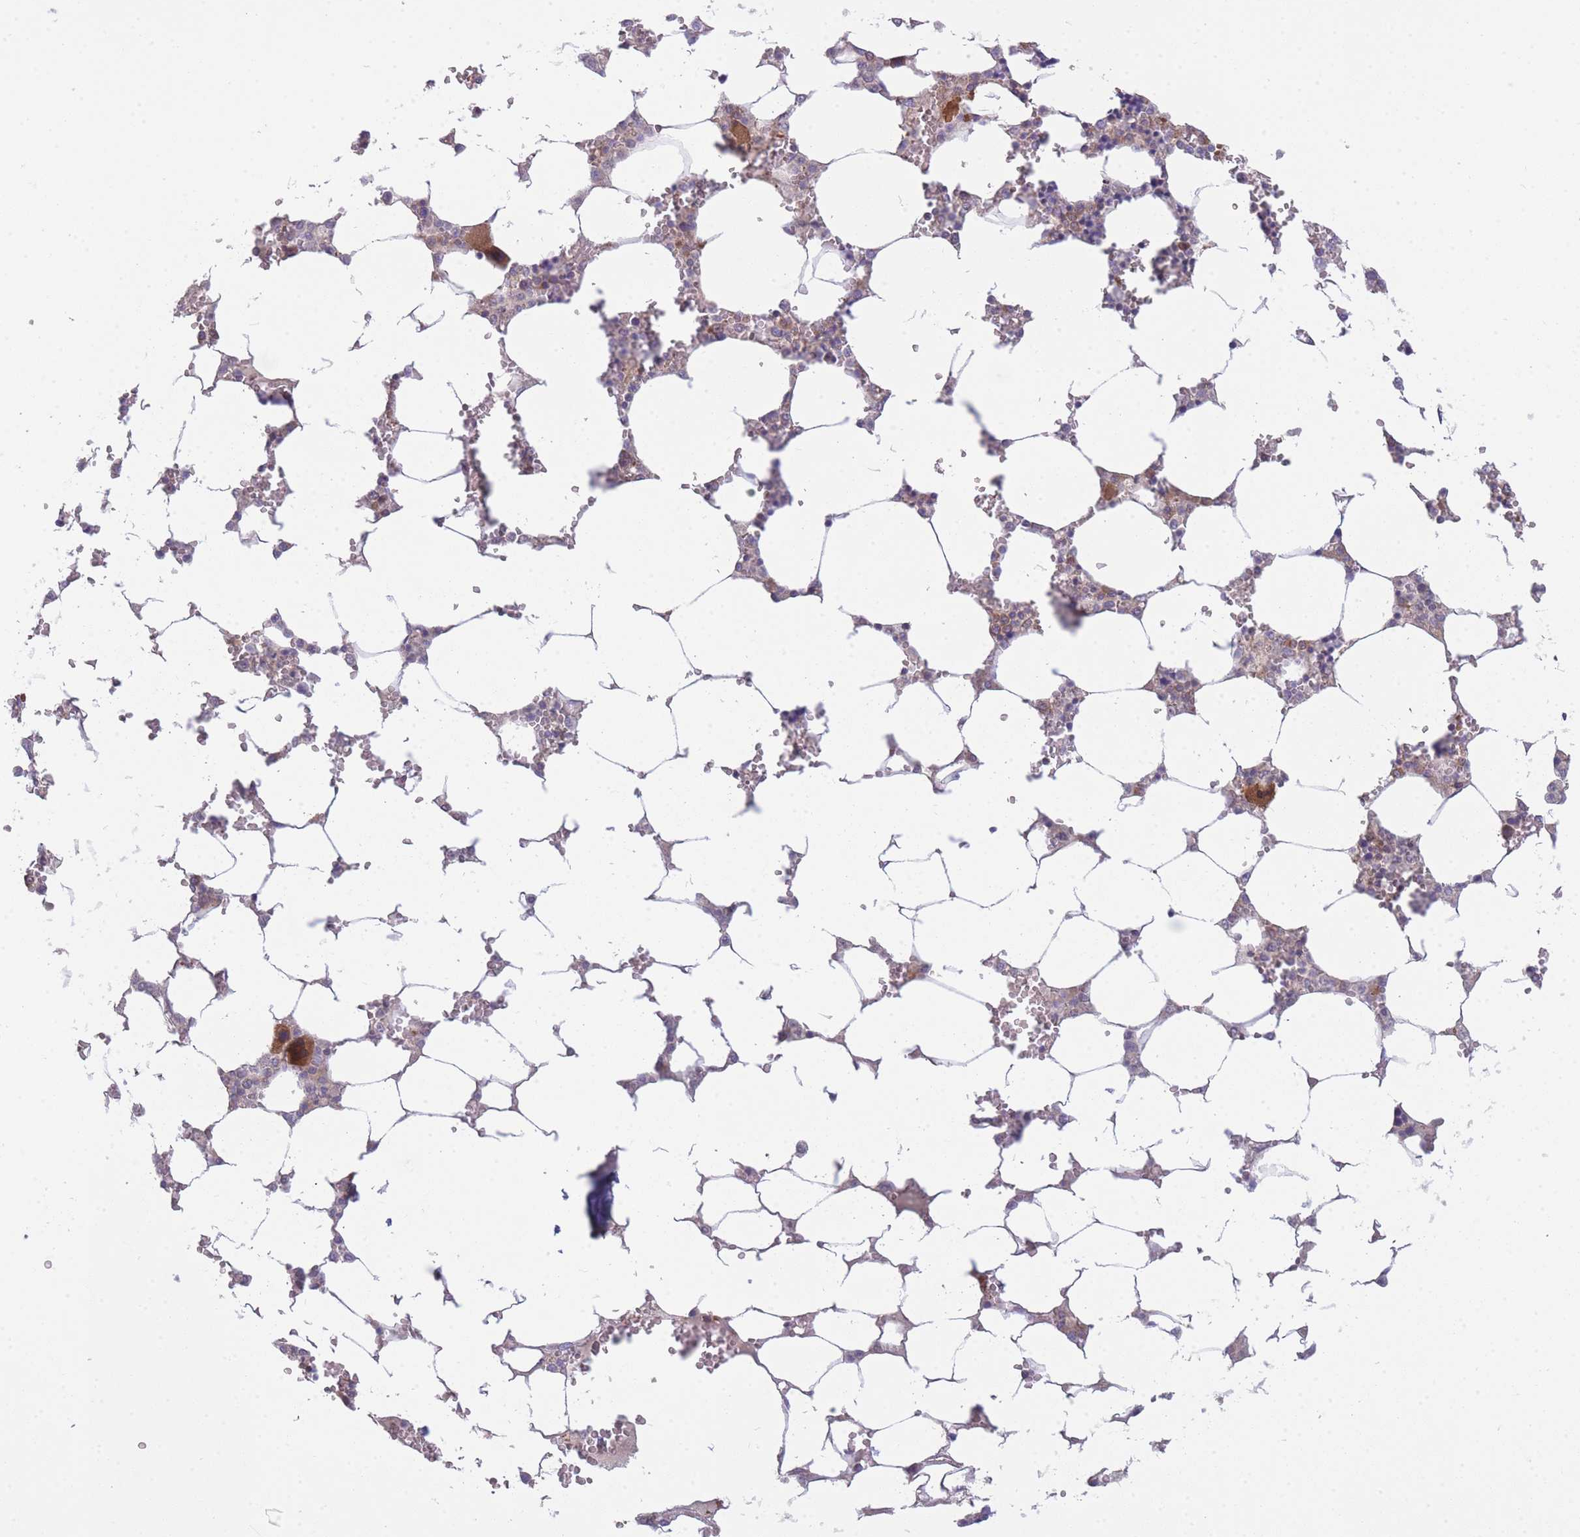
{"staining": {"intensity": "negative", "quantity": "none", "location": "none"}, "tissue": "bone marrow", "cell_type": "Hematopoietic cells", "image_type": "normal", "snomed": [{"axis": "morphology", "description": "Normal tissue, NOS"}, {"axis": "topography", "description": "Bone marrow"}], "caption": "This photomicrograph is of benign bone marrow stained with immunohistochemistry to label a protein in brown with the nuclei are counter-stained blue. There is no staining in hematopoietic cells.", "gene": "PFDN6", "patient": {"sex": "male", "age": 64}}